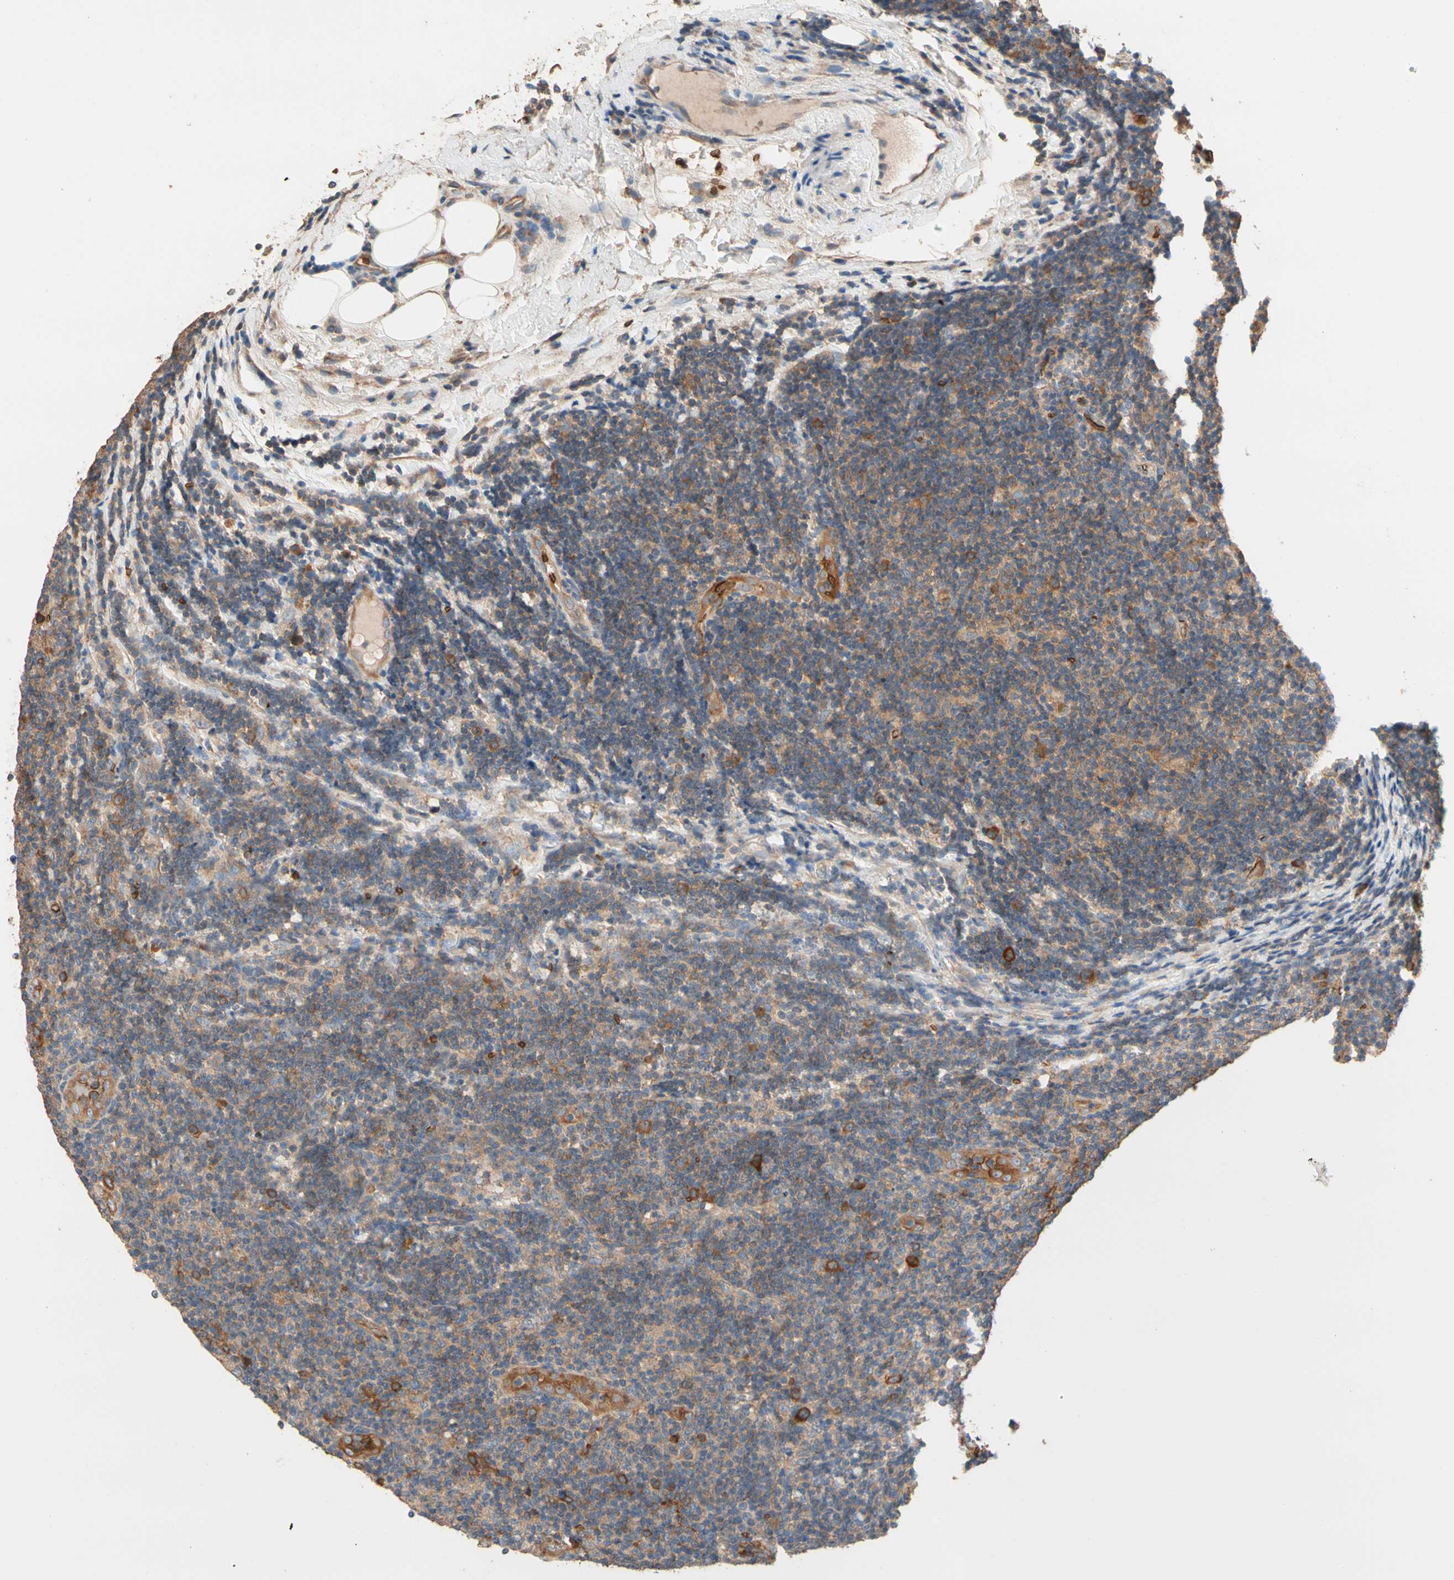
{"staining": {"intensity": "moderate", "quantity": "25%-75%", "location": "cytoplasmic/membranous"}, "tissue": "lymphoma", "cell_type": "Tumor cells", "image_type": "cancer", "snomed": [{"axis": "morphology", "description": "Malignant lymphoma, non-Hodgkin's type, Low grade"}, {"axis": "topography", "description": "Lymph node"}], "caption": "A photomicrograph of low-grade malignant lymphoma, non-Hodgkin's type stained for a protein reveals moderate cytoplasmic/membranous brown staining in tumor cells.", "gene": "RIOK2", "patient": {"sex": "male", "age": 83}}